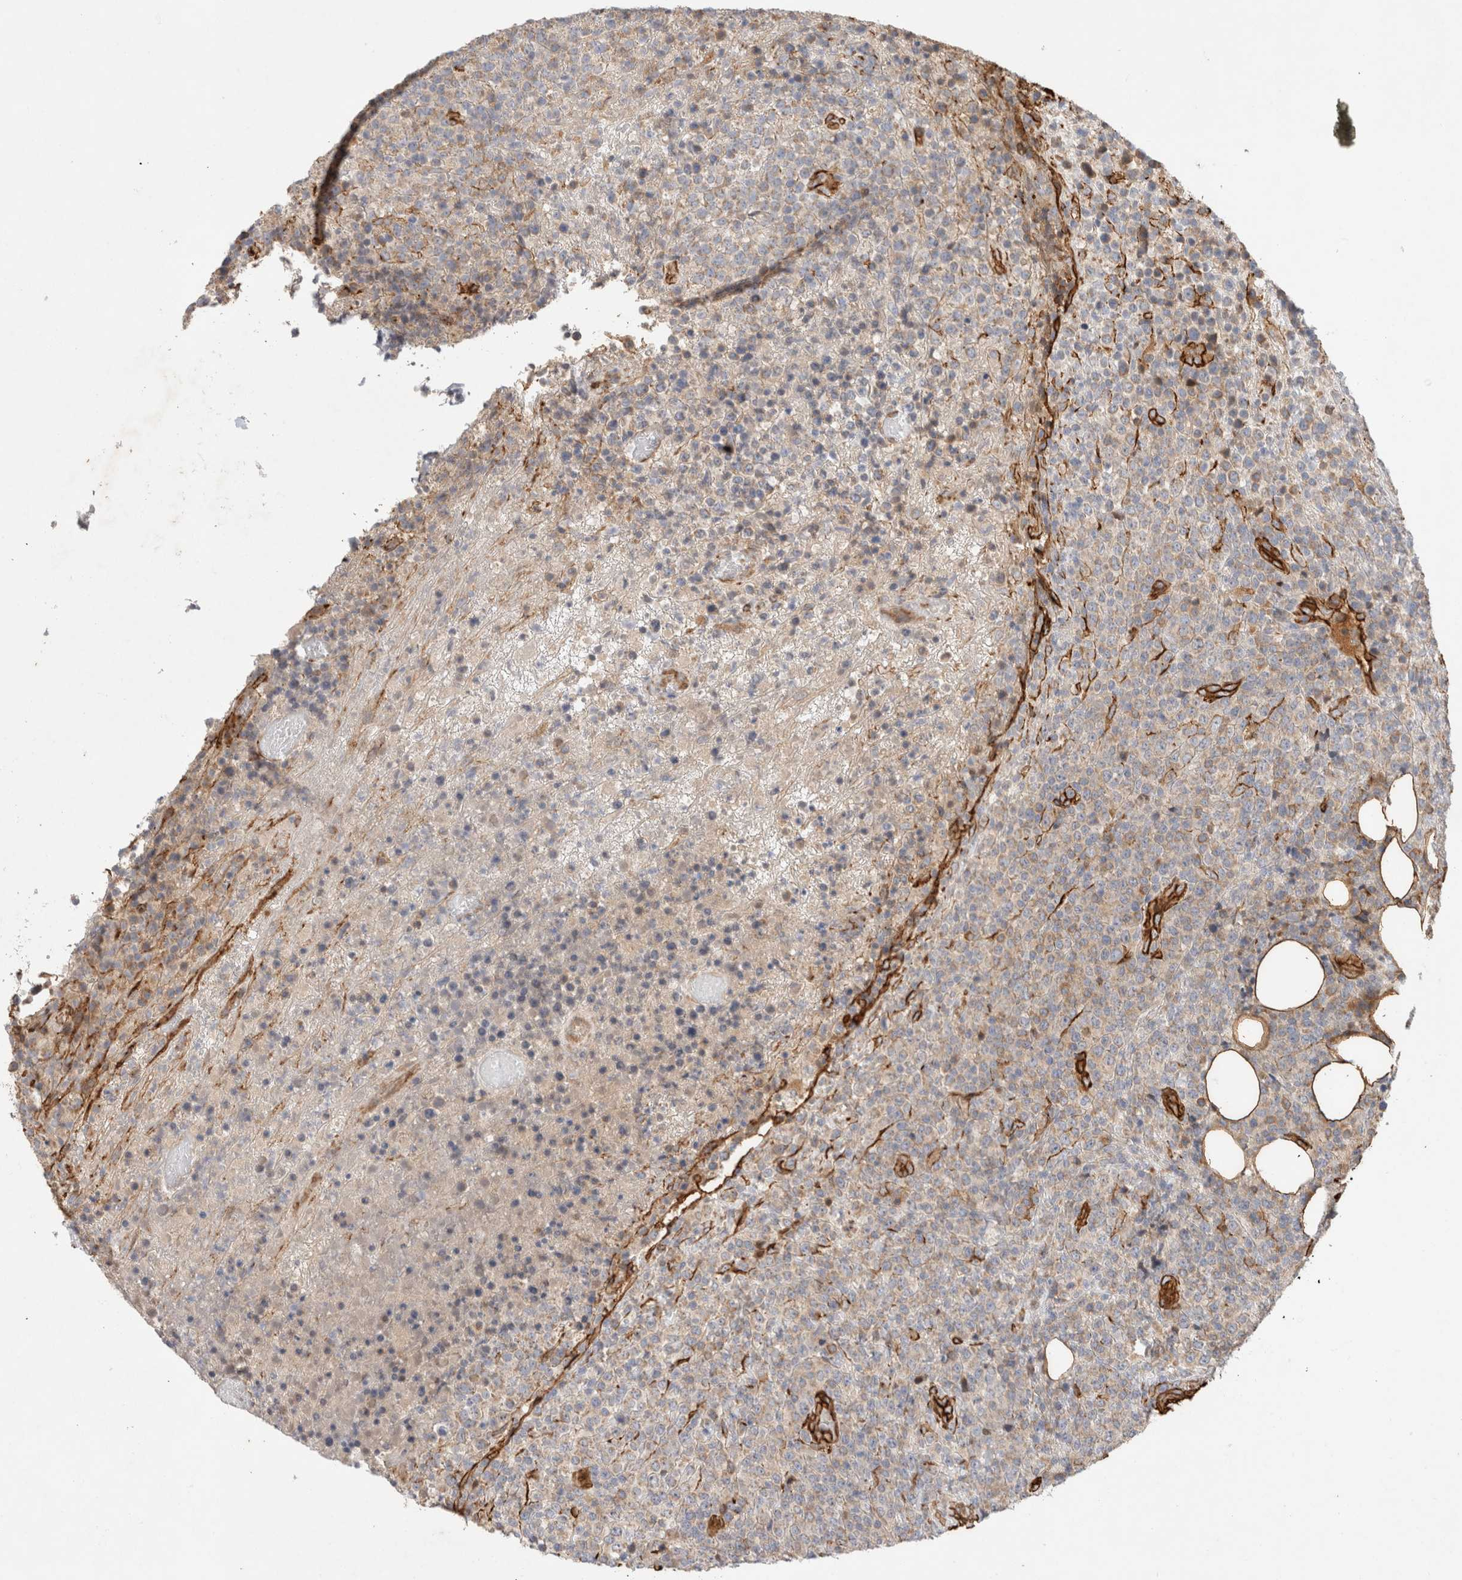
{"staining": {"intensity": "negative", "quantity": "none", "location": "none"}, "tissue": "lymphoma", "cell_type": "Tumor cells", "image_type": "cancer", "snomed": [{"axis": "morphology", "description": "Malignant lymphoma, non-Hodgkin's type, High grade"}, {"axis": "topography", "description": "Lymph node"}], "caption": "DAB immunohistochemical staining of human malignant lymphoma, non-Hodgkin's type (high-grade) demonstrates no significant expression in tumor cells.", "gene": "JMJD4", "patient": {"sex": "male", "age": 13}}